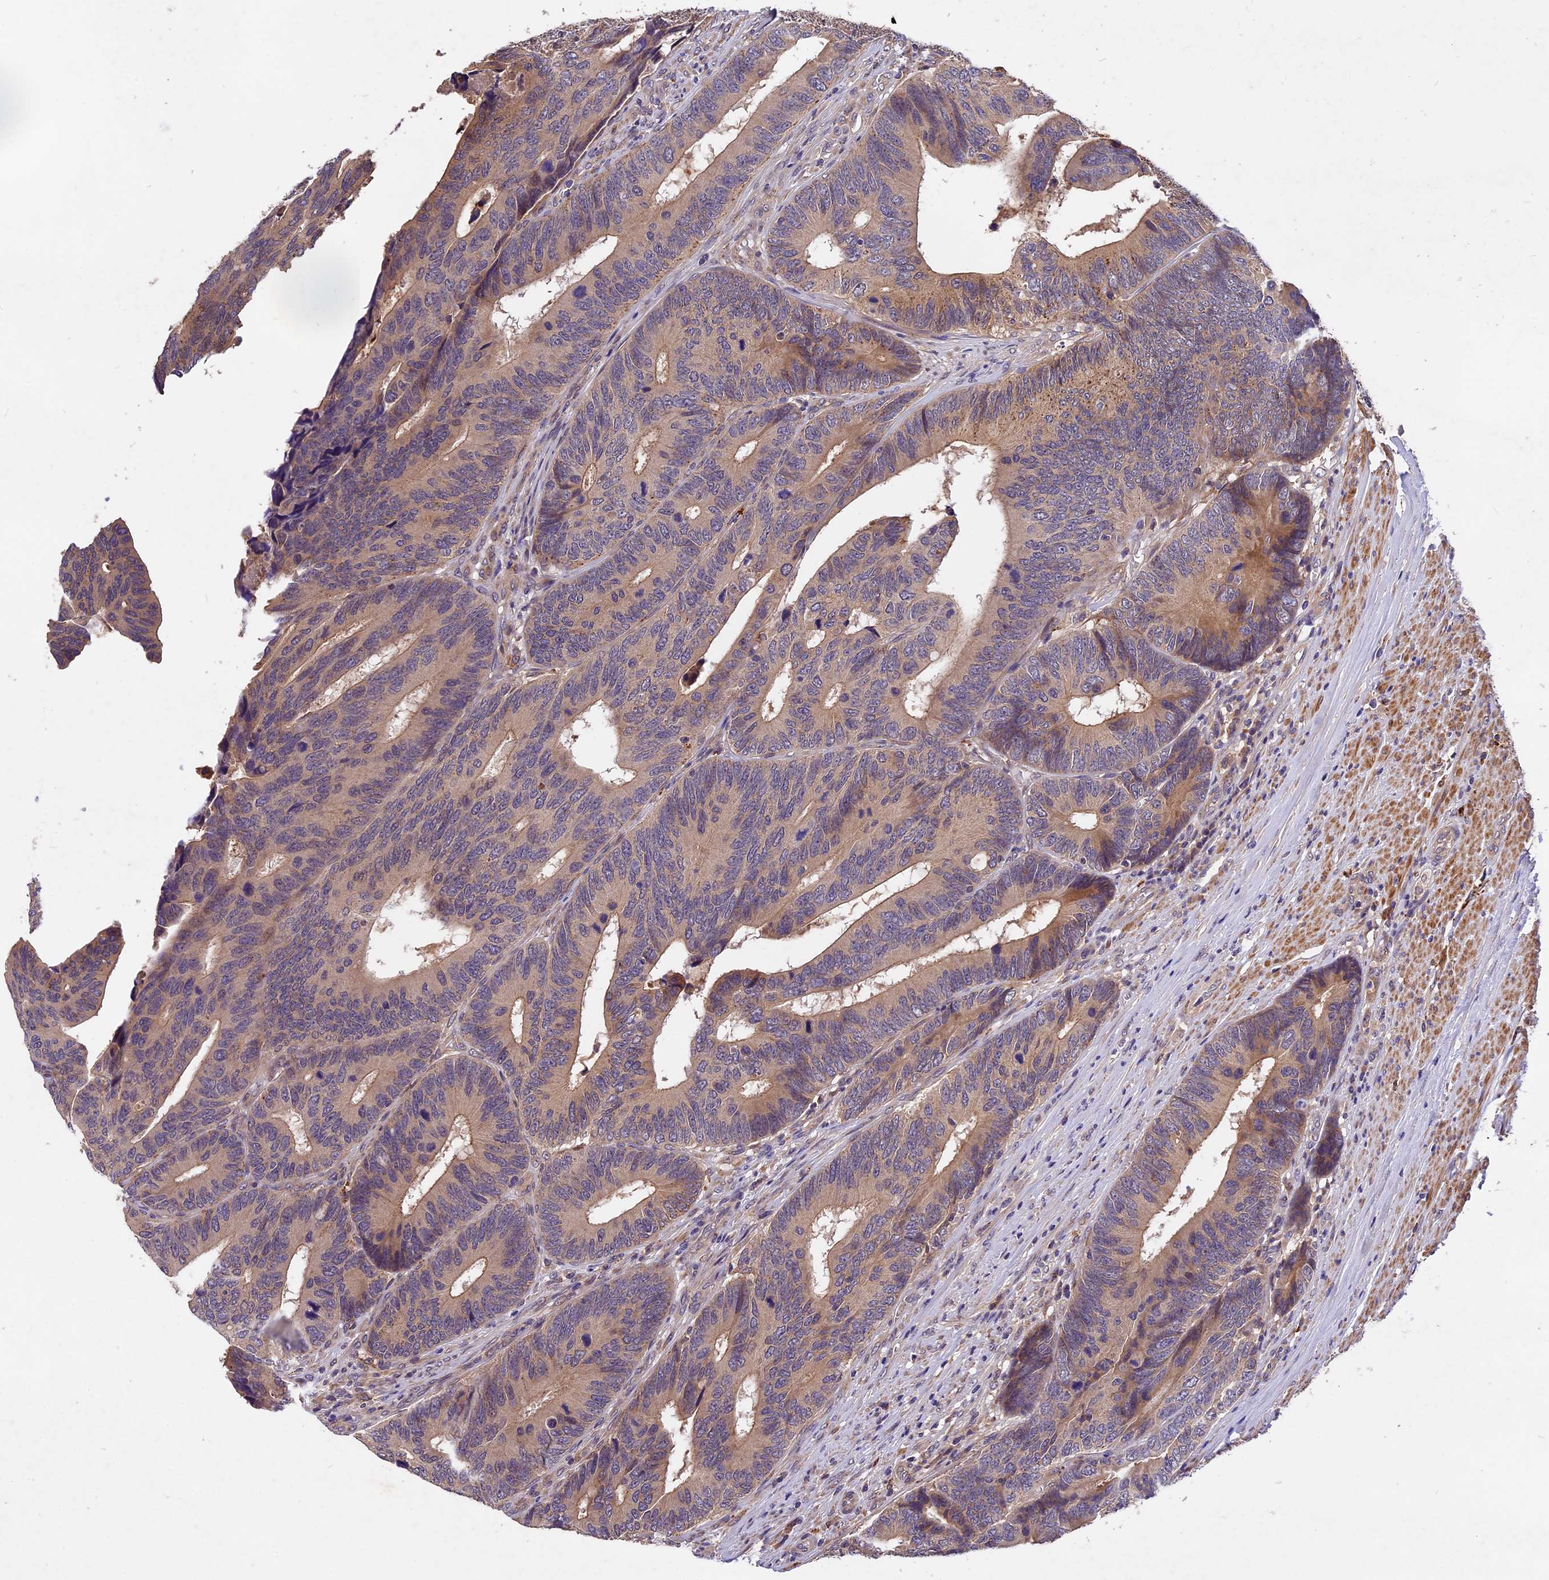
{"staining": {"intensity": "moderate", "quantity": "<25%", "location": "cytoplasmic/membranous"}, "tissue": "colorectal cancer", "cell_type": "Tumor cells", "image_type": "cancer", "snomed": [{"axis": "morphology", "description": "Adenocarcinoma, NOS"}, {"axis": "topography", "description": "Colon"}], "caption": "Immunohistochemical staining of colorectal cancer (adenocarcinoma) reveals low levels of moderate cytoplasmic/membranous positivity in about <25% of tumor cells.", "gene": "COPE", "patient": {"sex": "male", "age": 87}}